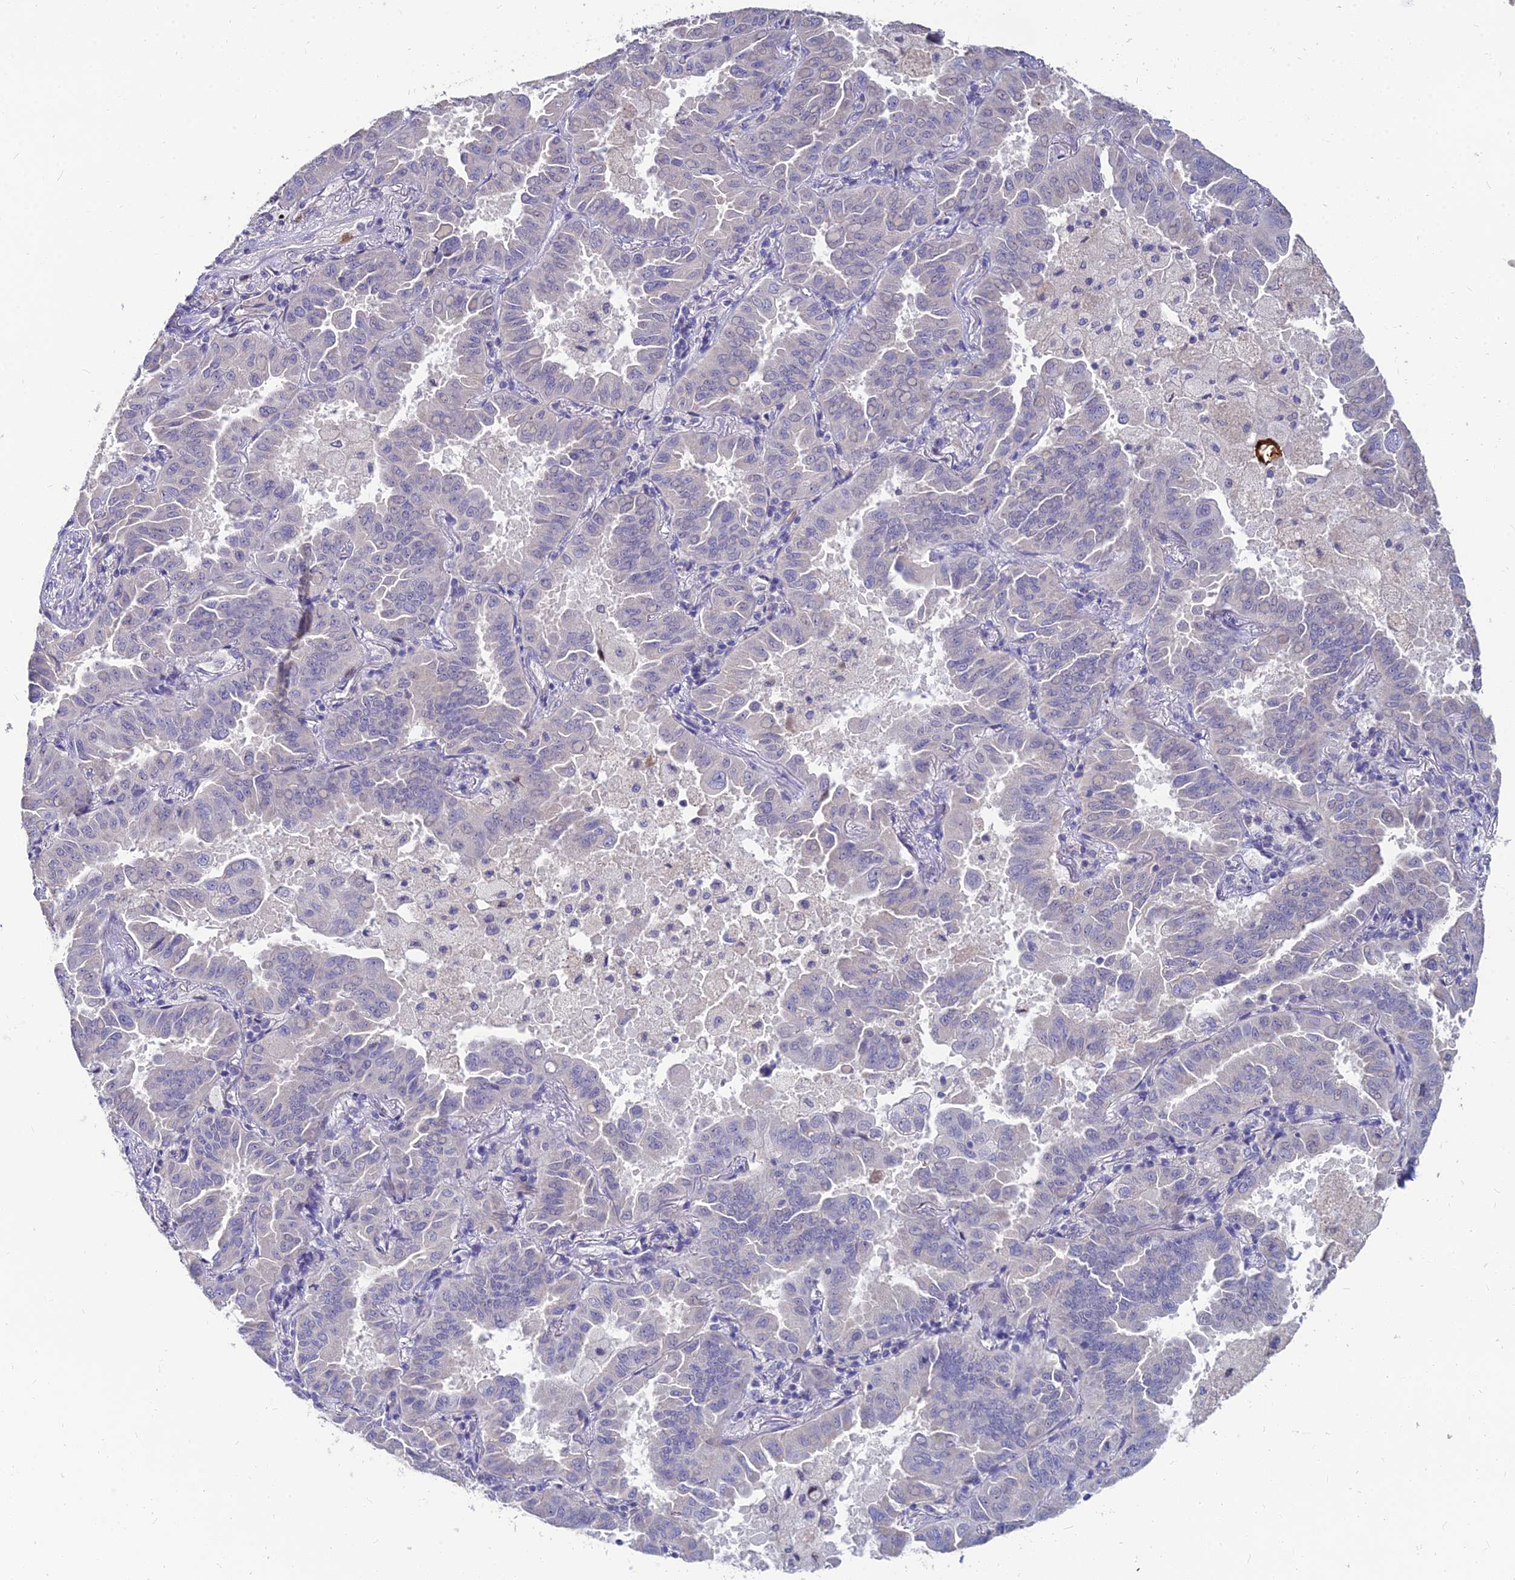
{"staining": {"intensity": "negative", "quantity": "none", "location": "none"}, "tissue": "lung cancer", "cell_type": "Tumor cells", "image_type": "cancer", "snomed": [{"axis": "morphology", "description": "Adenocarcinoma, NOS"}, {"axis": "topography", "description": "Lung"}], "caption": "A high-resolution micrograph shows immunohistochemistry staining of lung adenocarcinoma, which exhibits no significant expression in tumor cells.", "gene": "GOLGA6D", "patient": {"sex": "male", "age": 64}}